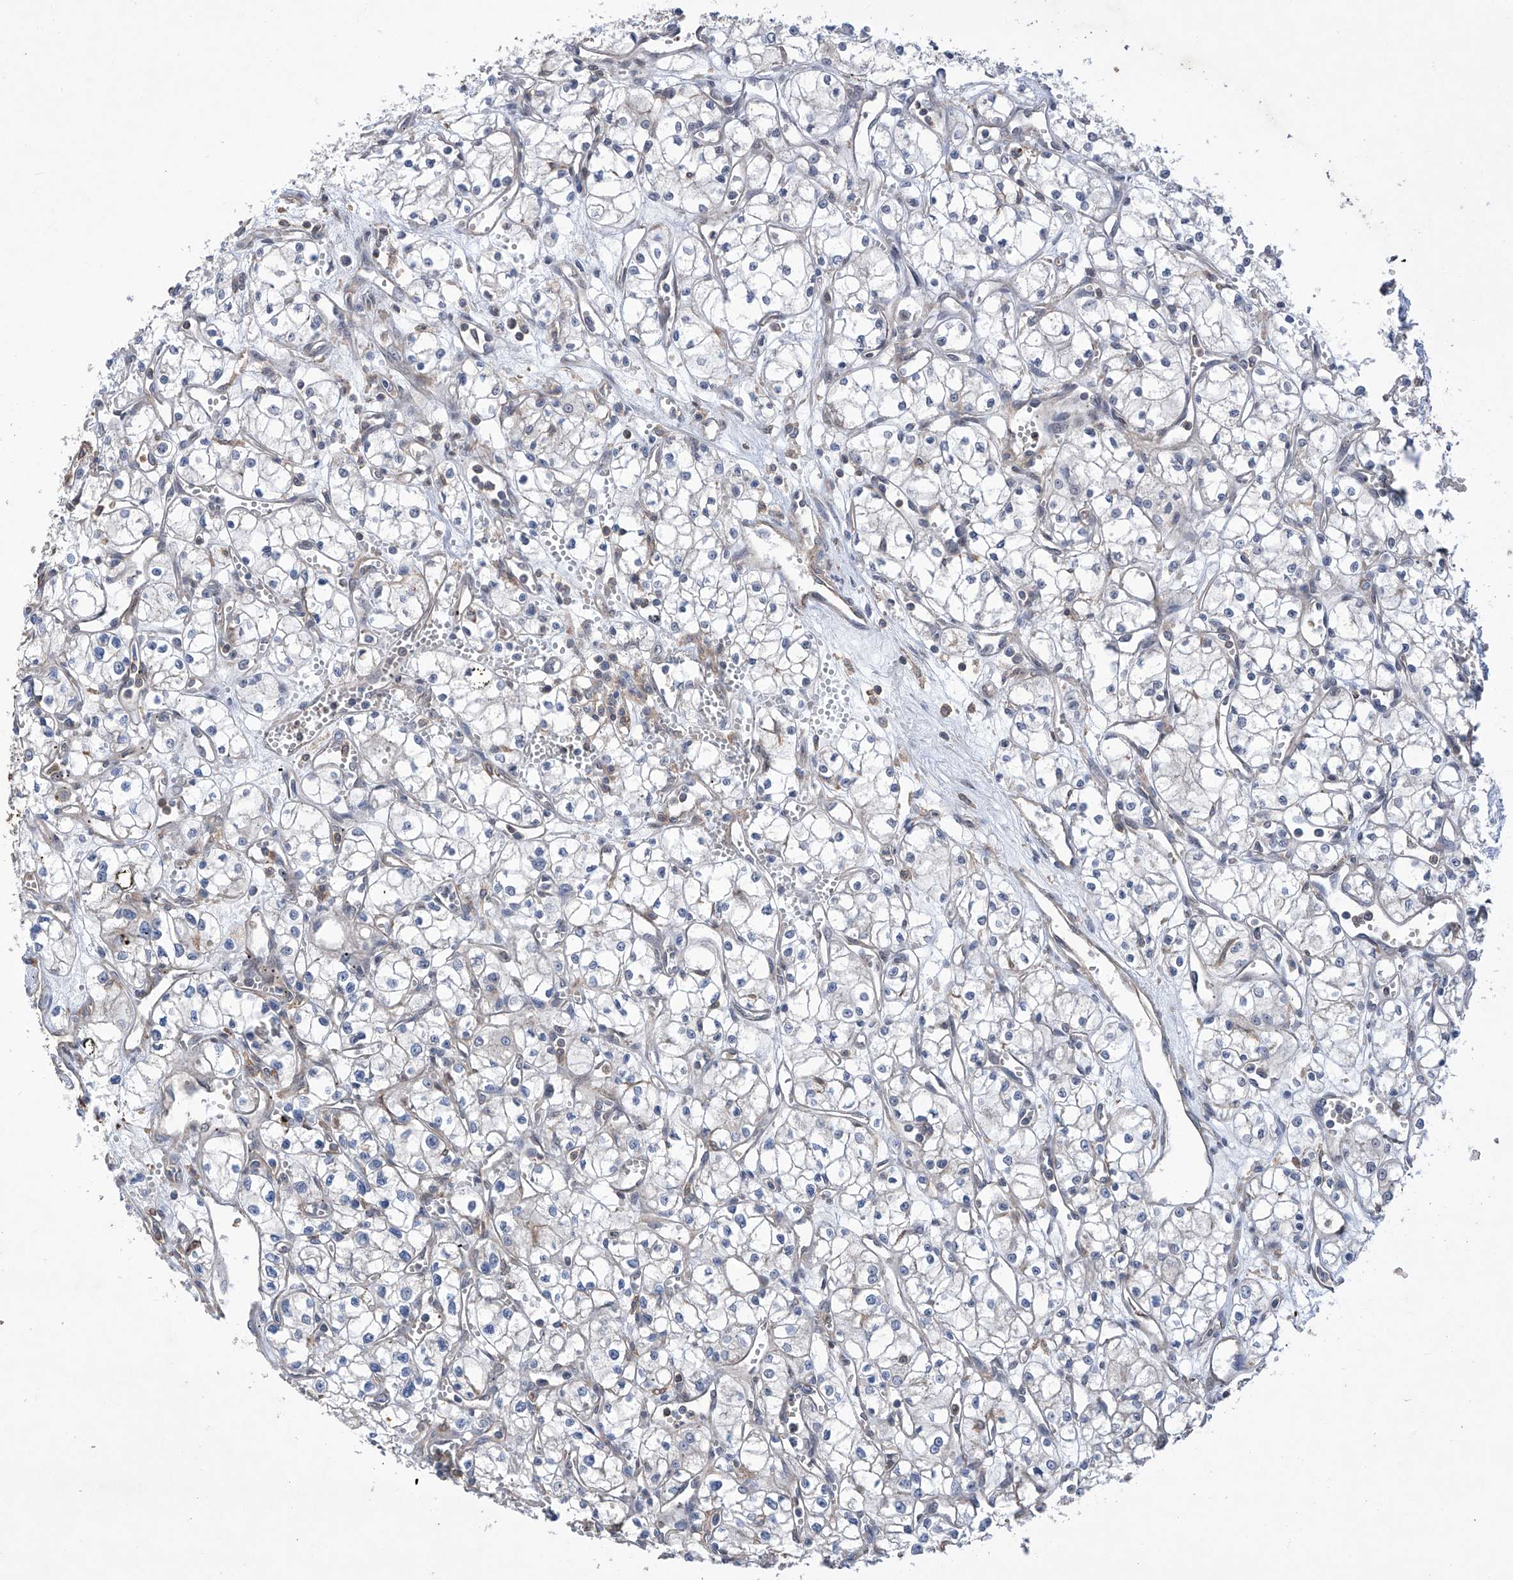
{"staining": {"intensity": "negative", "quantity": "none", "location": "none"}, "tissue": "renal cancer", "cell_type": "Tumor cells", "image_type": "cancer", "snomed": [{"axis": "morphology", "description": "Adenocarcinoma, NOS"}, {"axis": "topography", "description": "Kidney"}], "caption": "DAB (3,3'-diaminobenzidine) immunohistochemical staining of human renal cancer (adenocarcinoma) shows no significant positivity in tumor cells.", "gene": "KIFC2", "patient": {"sex": "male", "age": 59}}